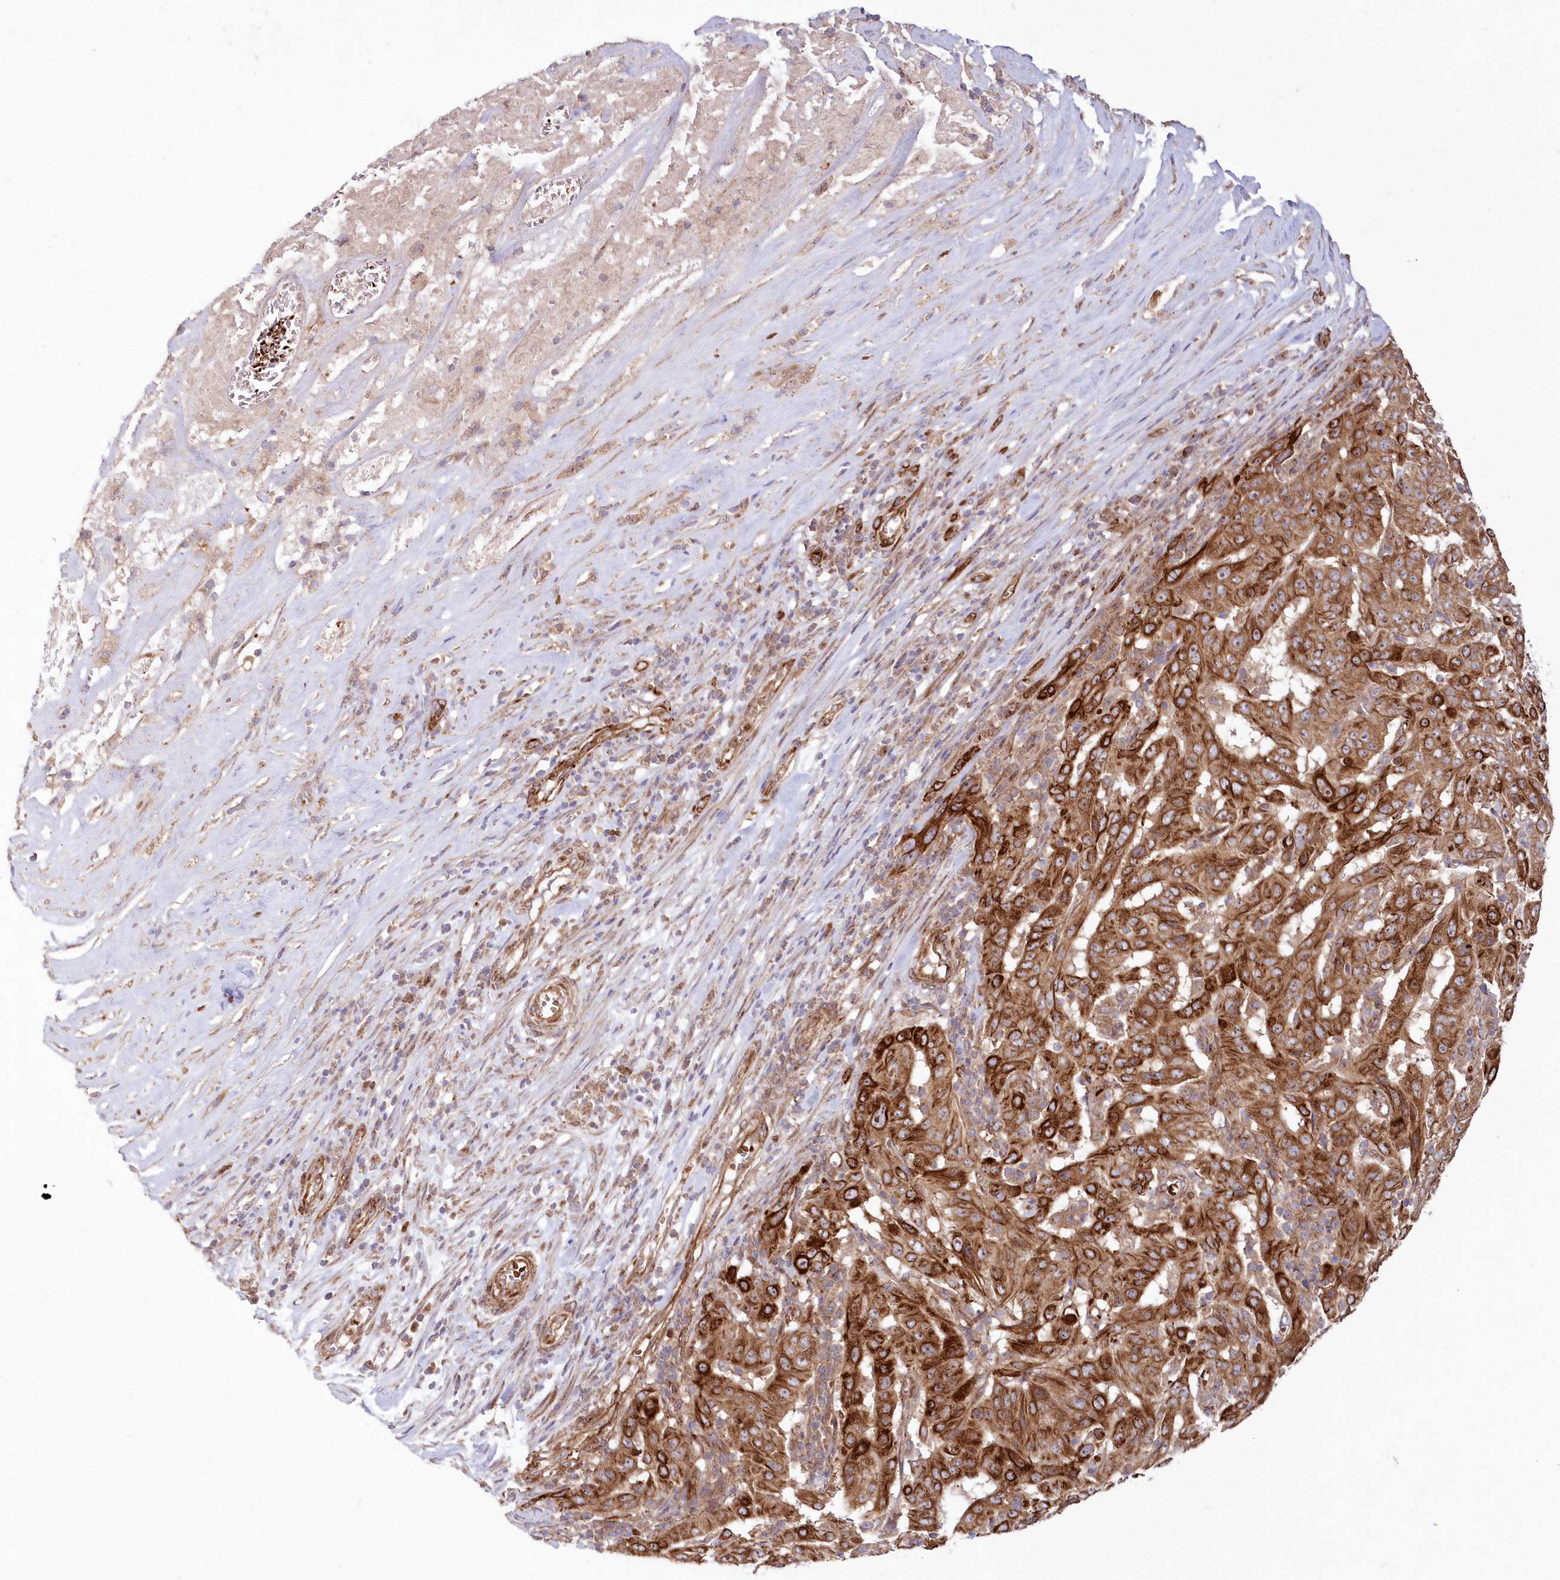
{"staining": {"intensity": "strong", "quantity": ">75%", "location": "cytoplasmic/membranous,nuclear"}, "tissue": "pancreatic cancer", "cell_type": "Tumor cells", "image_type": "cancer", "snomed": [{"axis": "morphology", "description": "Adenocarcinoma, NOS"}, {"axis": "topography", "description": "Pancreas"}], "caption": "Protein analysis of adenocarcinoma (pancreatic) tissue displays strong cytoplasmic/membranous and nuclear positivity in about >75% of tumor cells.", "gene": "COMMD3", "patient": {"sex": "male", "age": 63}}